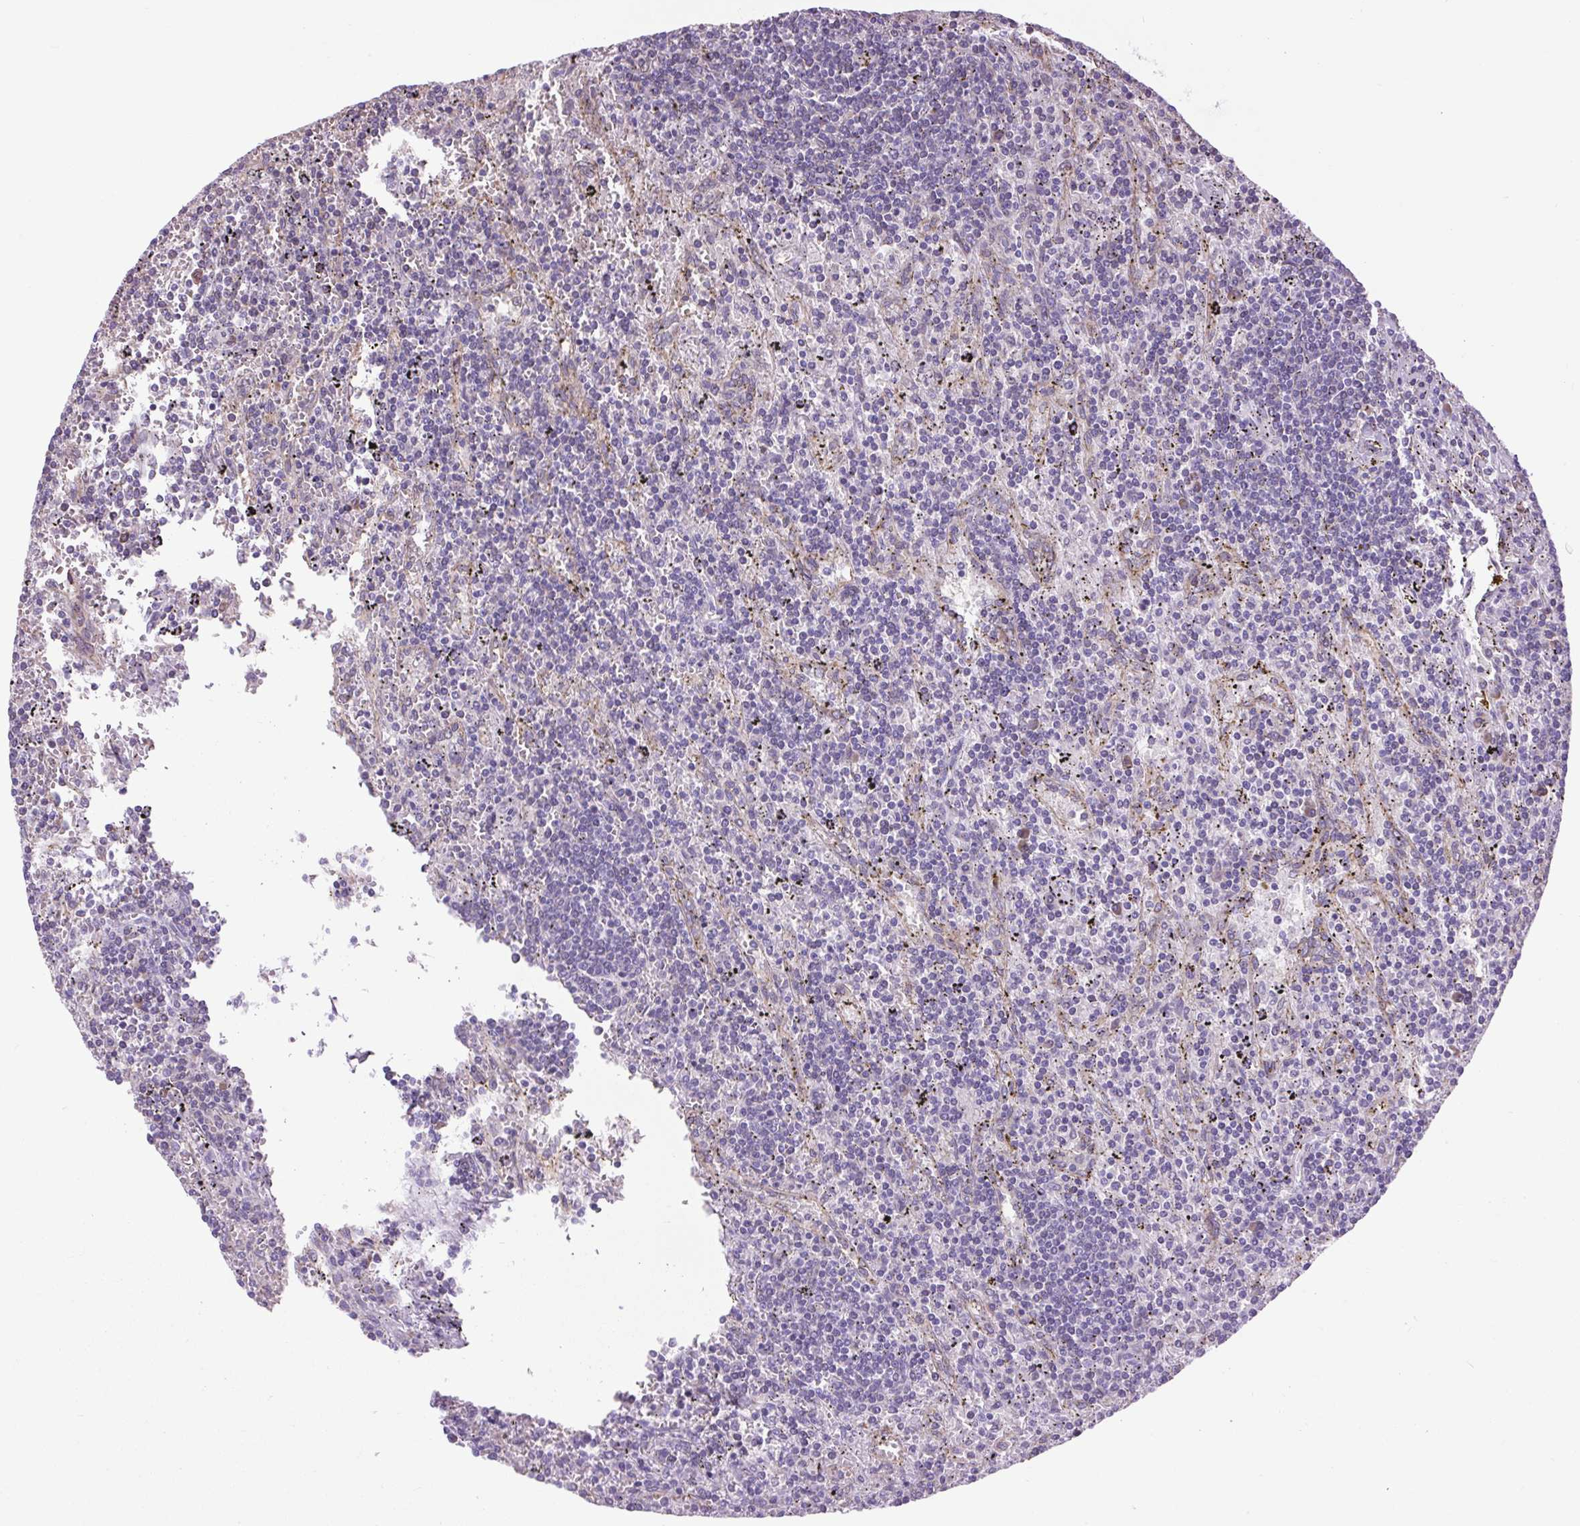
{"staining": {"intensity": "negative", "quantity": "none", "location": "none"}, "tissue": "lymphoma", "cell_type": "Tumor cells", "image_type": "cancer", "snomed": [{"axis": "morphology", "description": "Malignant lymphoma, non-Hodgkin's type, Low grade"}, {"axis": "topography", "description": "Spleen"}], "caption": "Protein analysis of low-grade malignant lymphoma, non-Hodgkin's type demonstrates no significant staining in tumor cells.", "gene": "SCO2", "patient": {"sex": "male", "age": 76}}